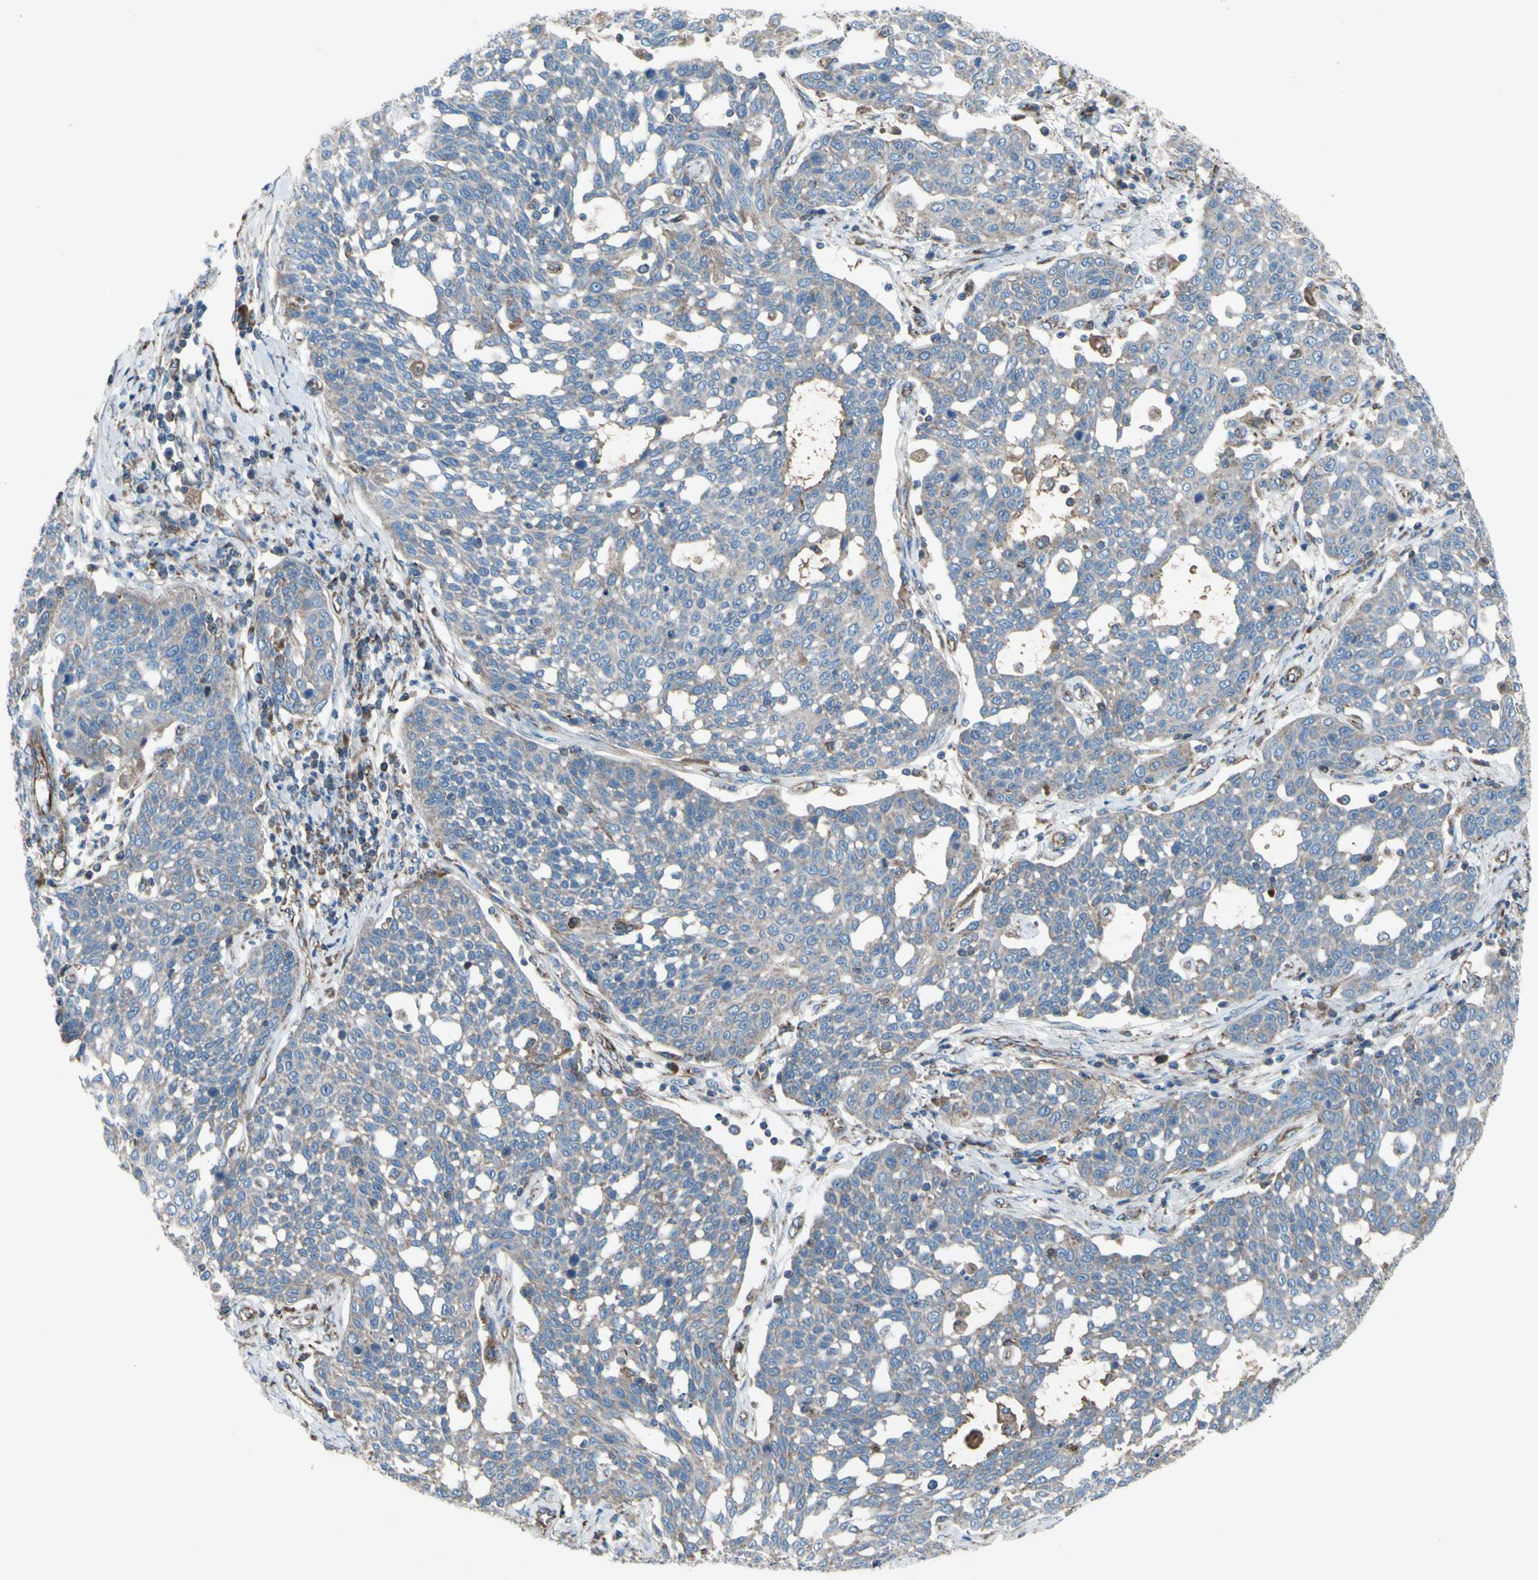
{"staining": {"intensity": "weak", "quantity": ">75%", "location": "cytoplasmic/membranous"}, "tissue": "cervical cancer", "cell_type": "Tumor cells", "image_type": "cancer", "snomed": [{"axis": "morphology", "description": "Squamous cell carcinoma, NOS"}, {"axis": "topography", "description": "Cervix"}], "caption": "Brown immunohistochemical staining in human cervical squamous cell carcinoma shows weak cytoplasmic/membranous expression in approximately >75% of tumor cells.", "gene": "EMC7", "patient": {"sex": "female", "age": 34}}